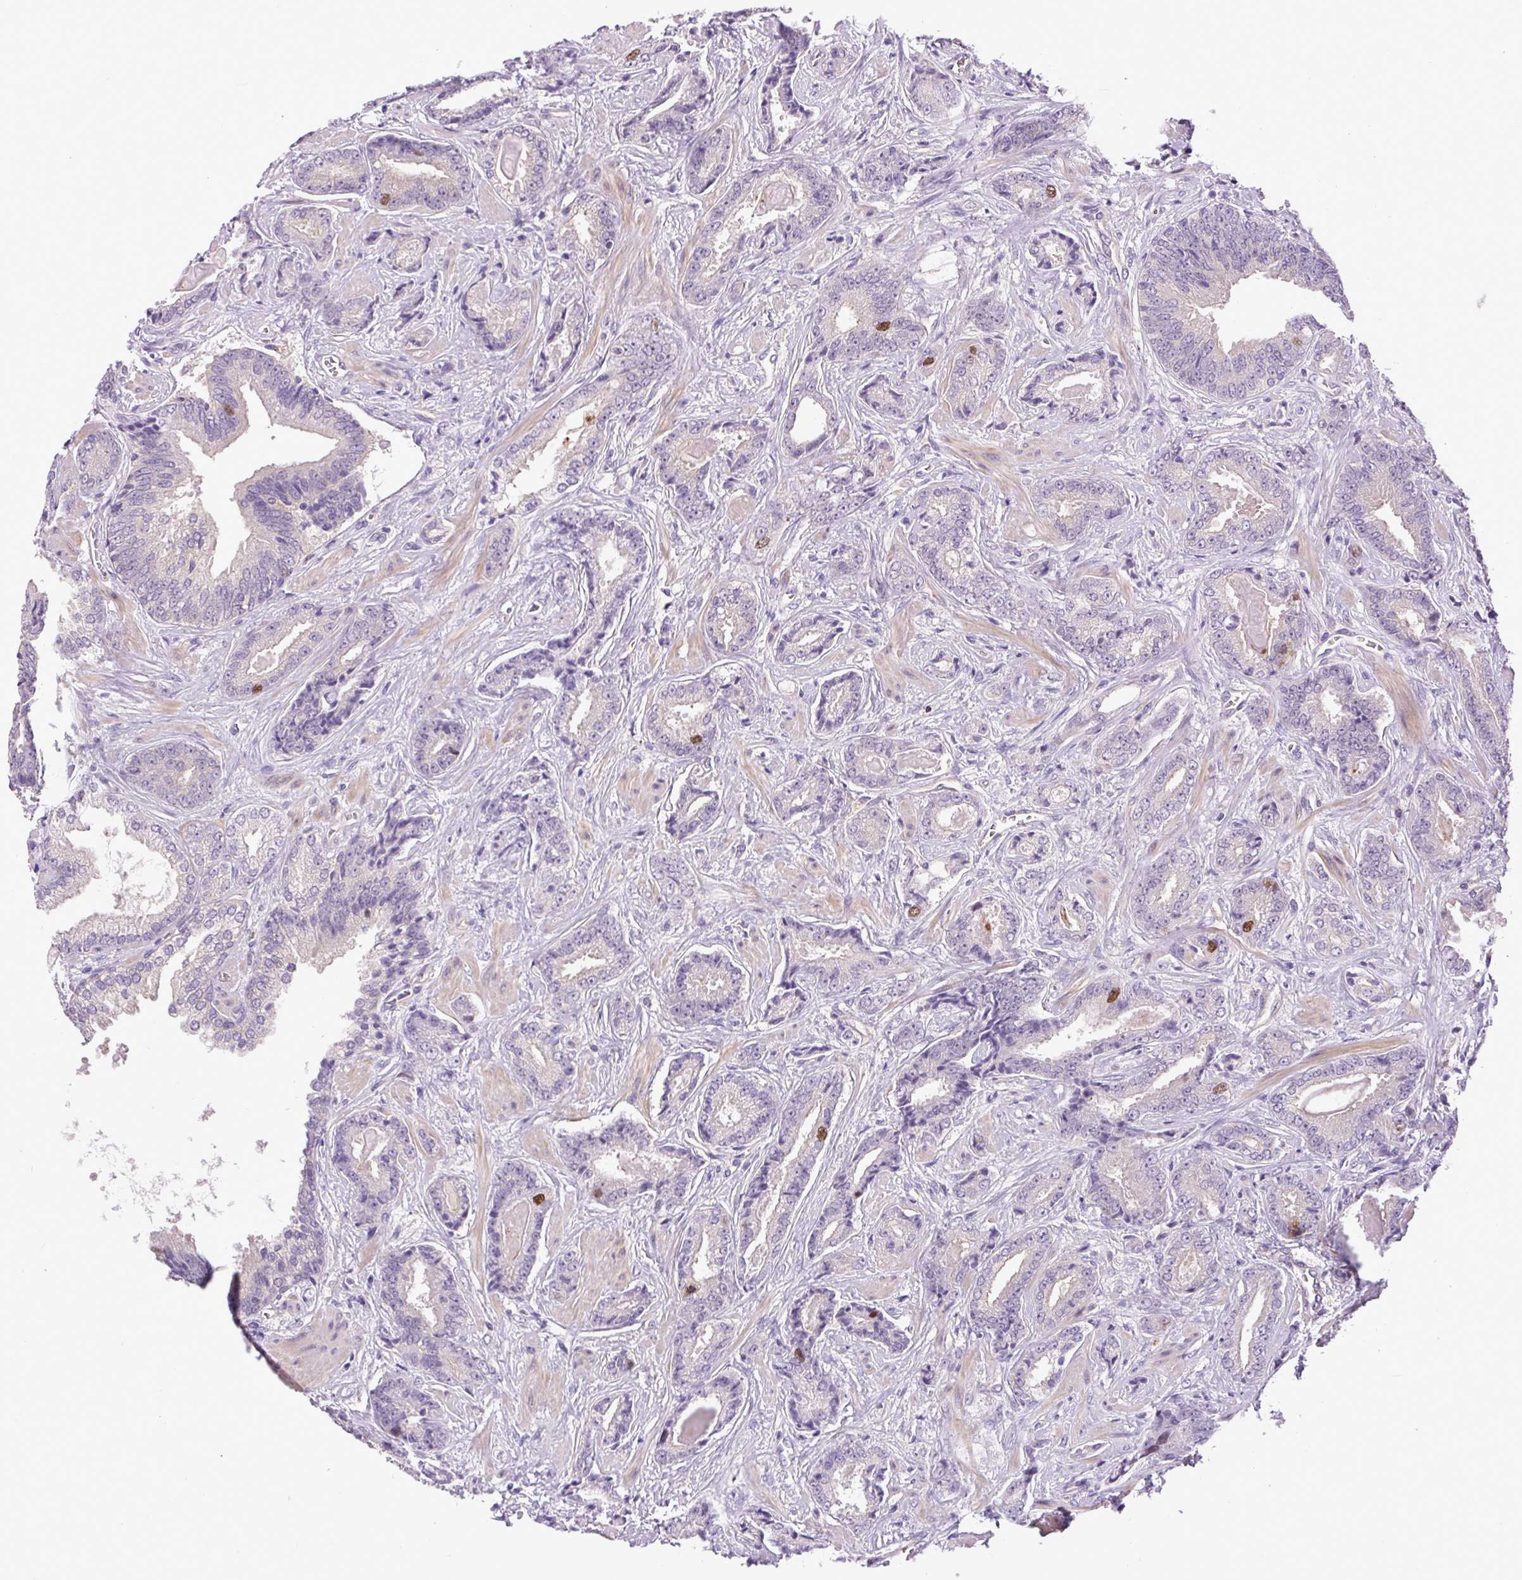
{"staining": {"intensity": "negative", "quantity": "none", "location": "none"}, "tissue": "prostate cancer", "cell_type": "Tumor cells", "image_type": "cancer", "snomed": [{"axis": "morphology", "description": "Adenocarcinoma, Low grade"}, {"axis": "topography", "description": "Prostate"}], "caption": "The immunohistochemistry (IHC) histopathology image has no significant expression in tumor cells of prostate cancer tissue. Nuclei are stained in blue.", "gene": "KIFC1", "patient": {"sex": "male", "age": 62}}